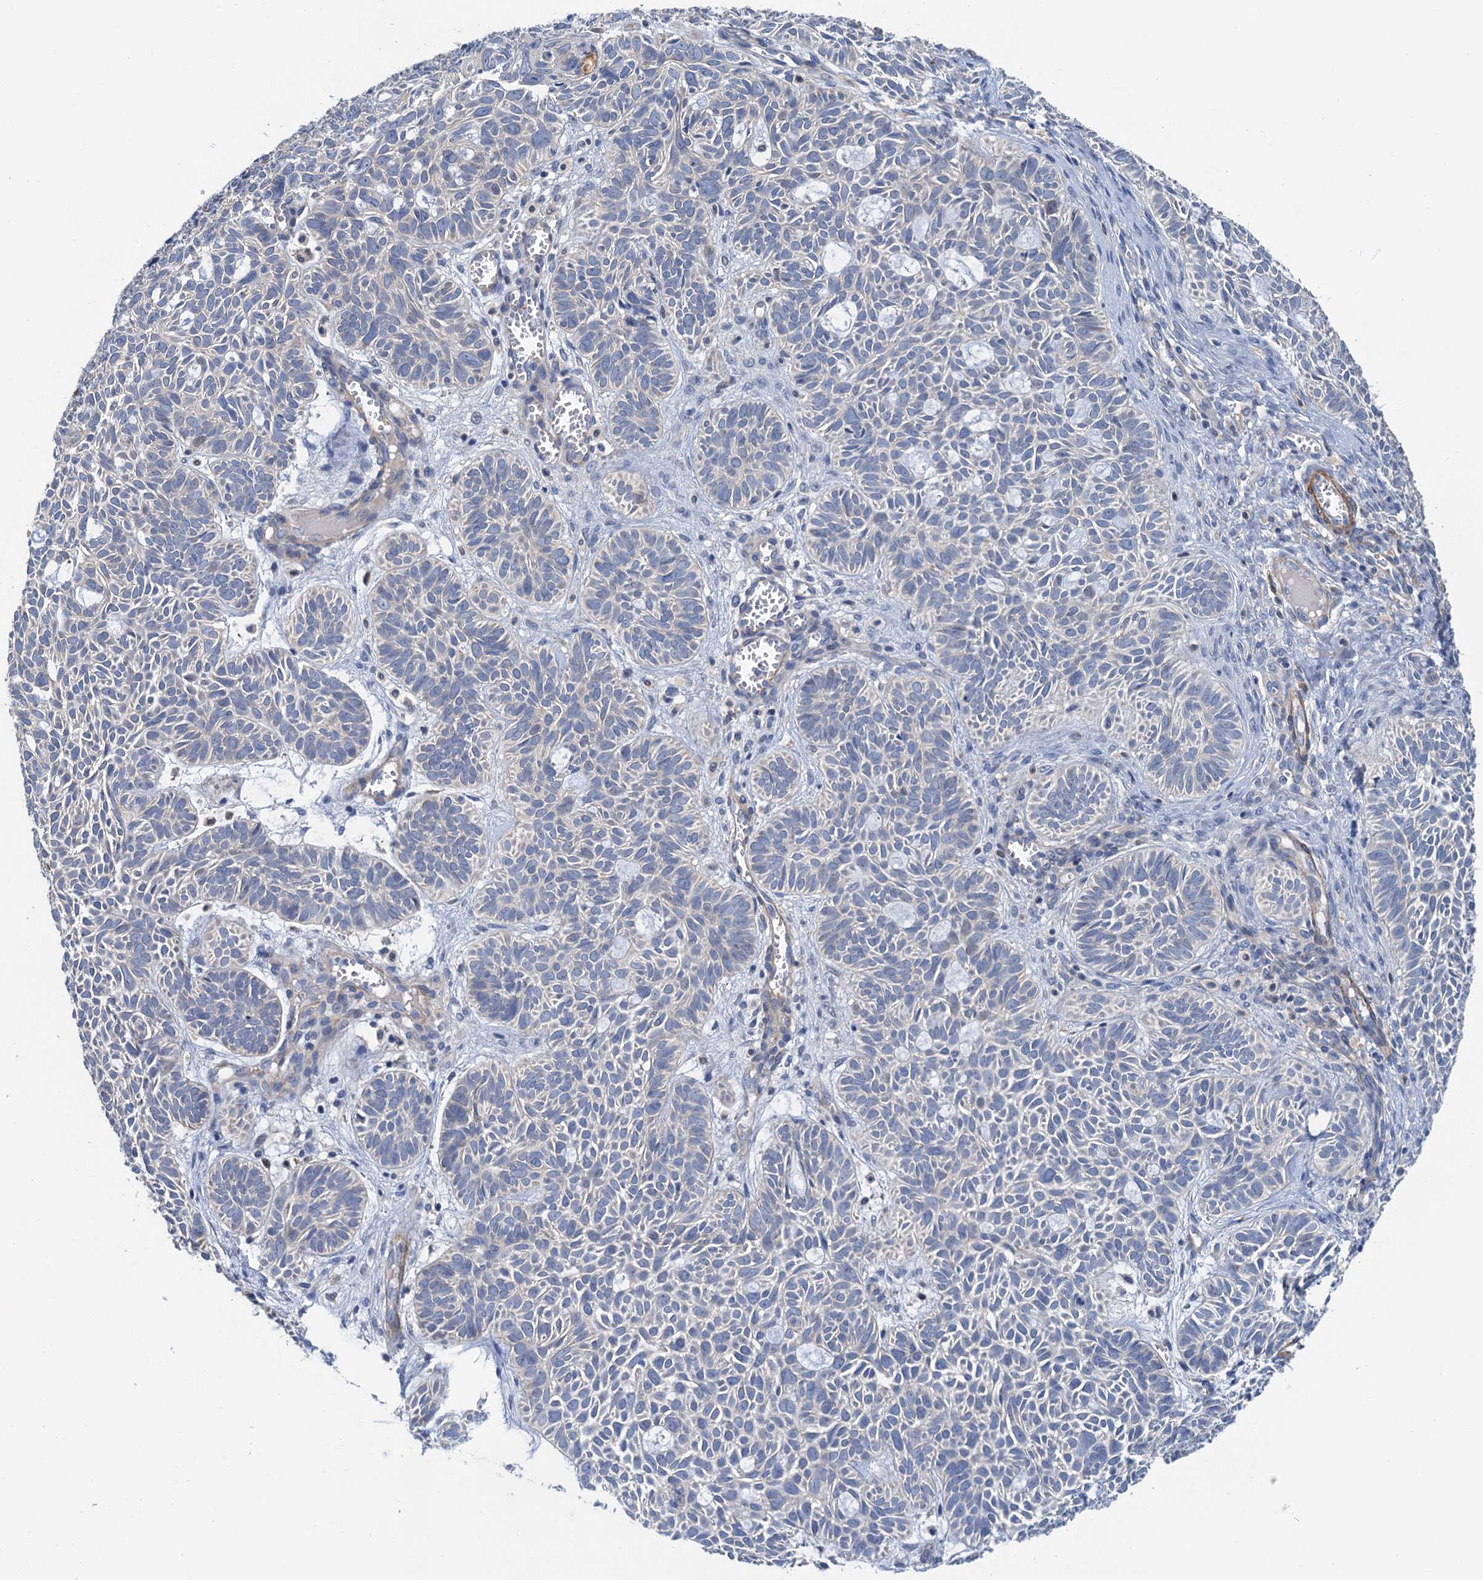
{"staining": {"intensity": "negative", "quantity": "none", "location": "none"}, "tissue": "skin cancer", "cell_type": "Tumor cells", "image_type": "cancer", "snomed": [{"axis": "morphology", "description": "Basal cell carcinoma"}, {"axis": "topography", "description": "Skin"}], "caption": "Immunohistochemistry (IHC) of skin cancer demonstrates no expression in tumor cells.", "gene": "CSTPP1", "patient": {"sex": "male", "age": 69}}